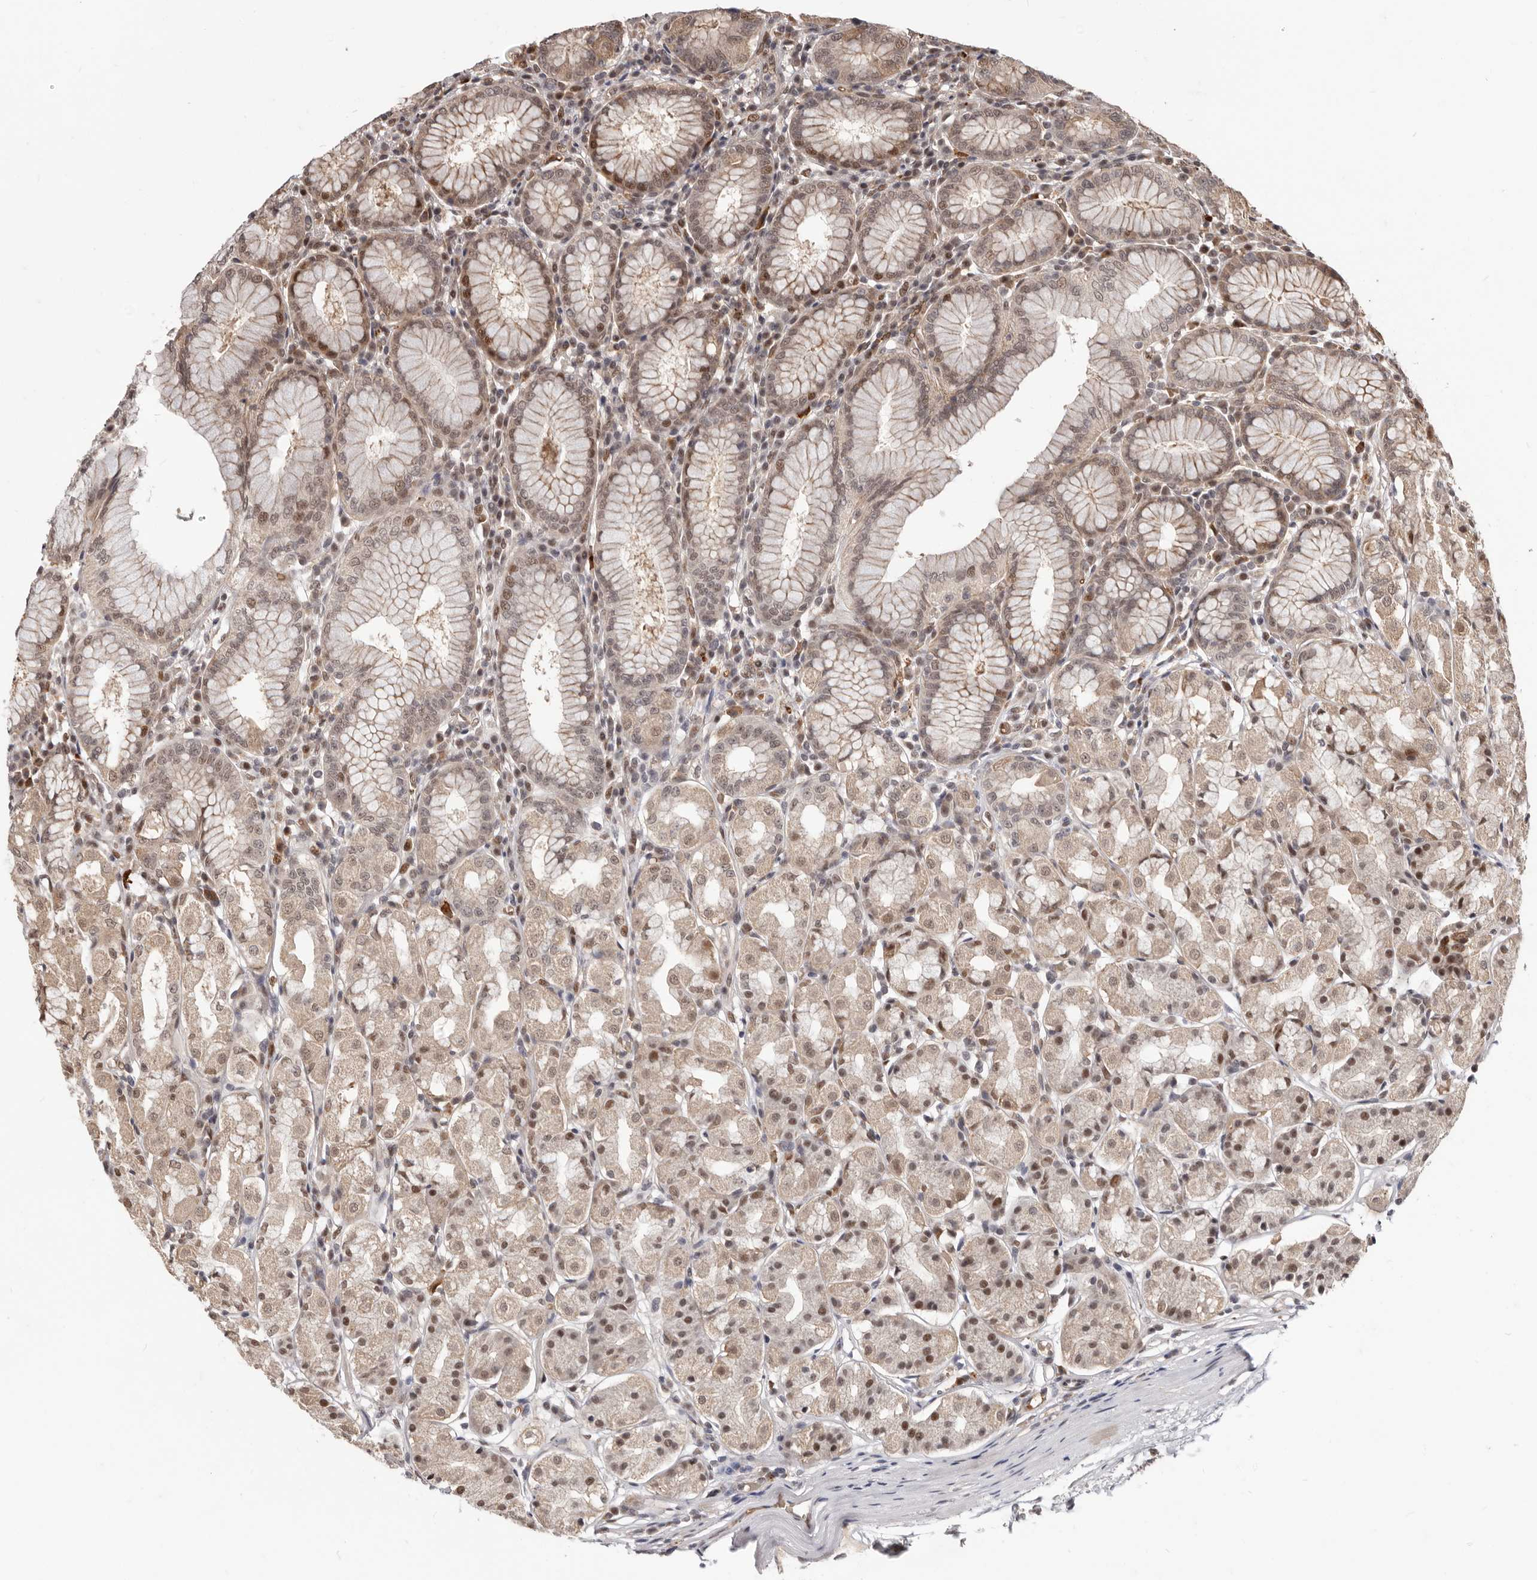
{"staining": {"intensity": "moderate", "quantity": "25%-75%", "location": "cytoplasmic/membranous,nuclear"}, "tissue": "stomach", "cell_type": "Glandular cells", "image_type": "normal", "snomed": [{"axis": "morphology", "description": "Normal tissue, NOS"}, {"axis": "topography", "description": "Stomach"}, {"axis": "topography", "description": "Stomach, lower"}], "caption": "Approximately 25%-75% of glandular cells in unremarkable human stomach demonstrate moderate cytoplasmic/membranous,nuclear protein staining as visualized by brown immunohistochemical staining.", "gene": "NCOA3", "patient": {"sex": "female", "age": 56}}